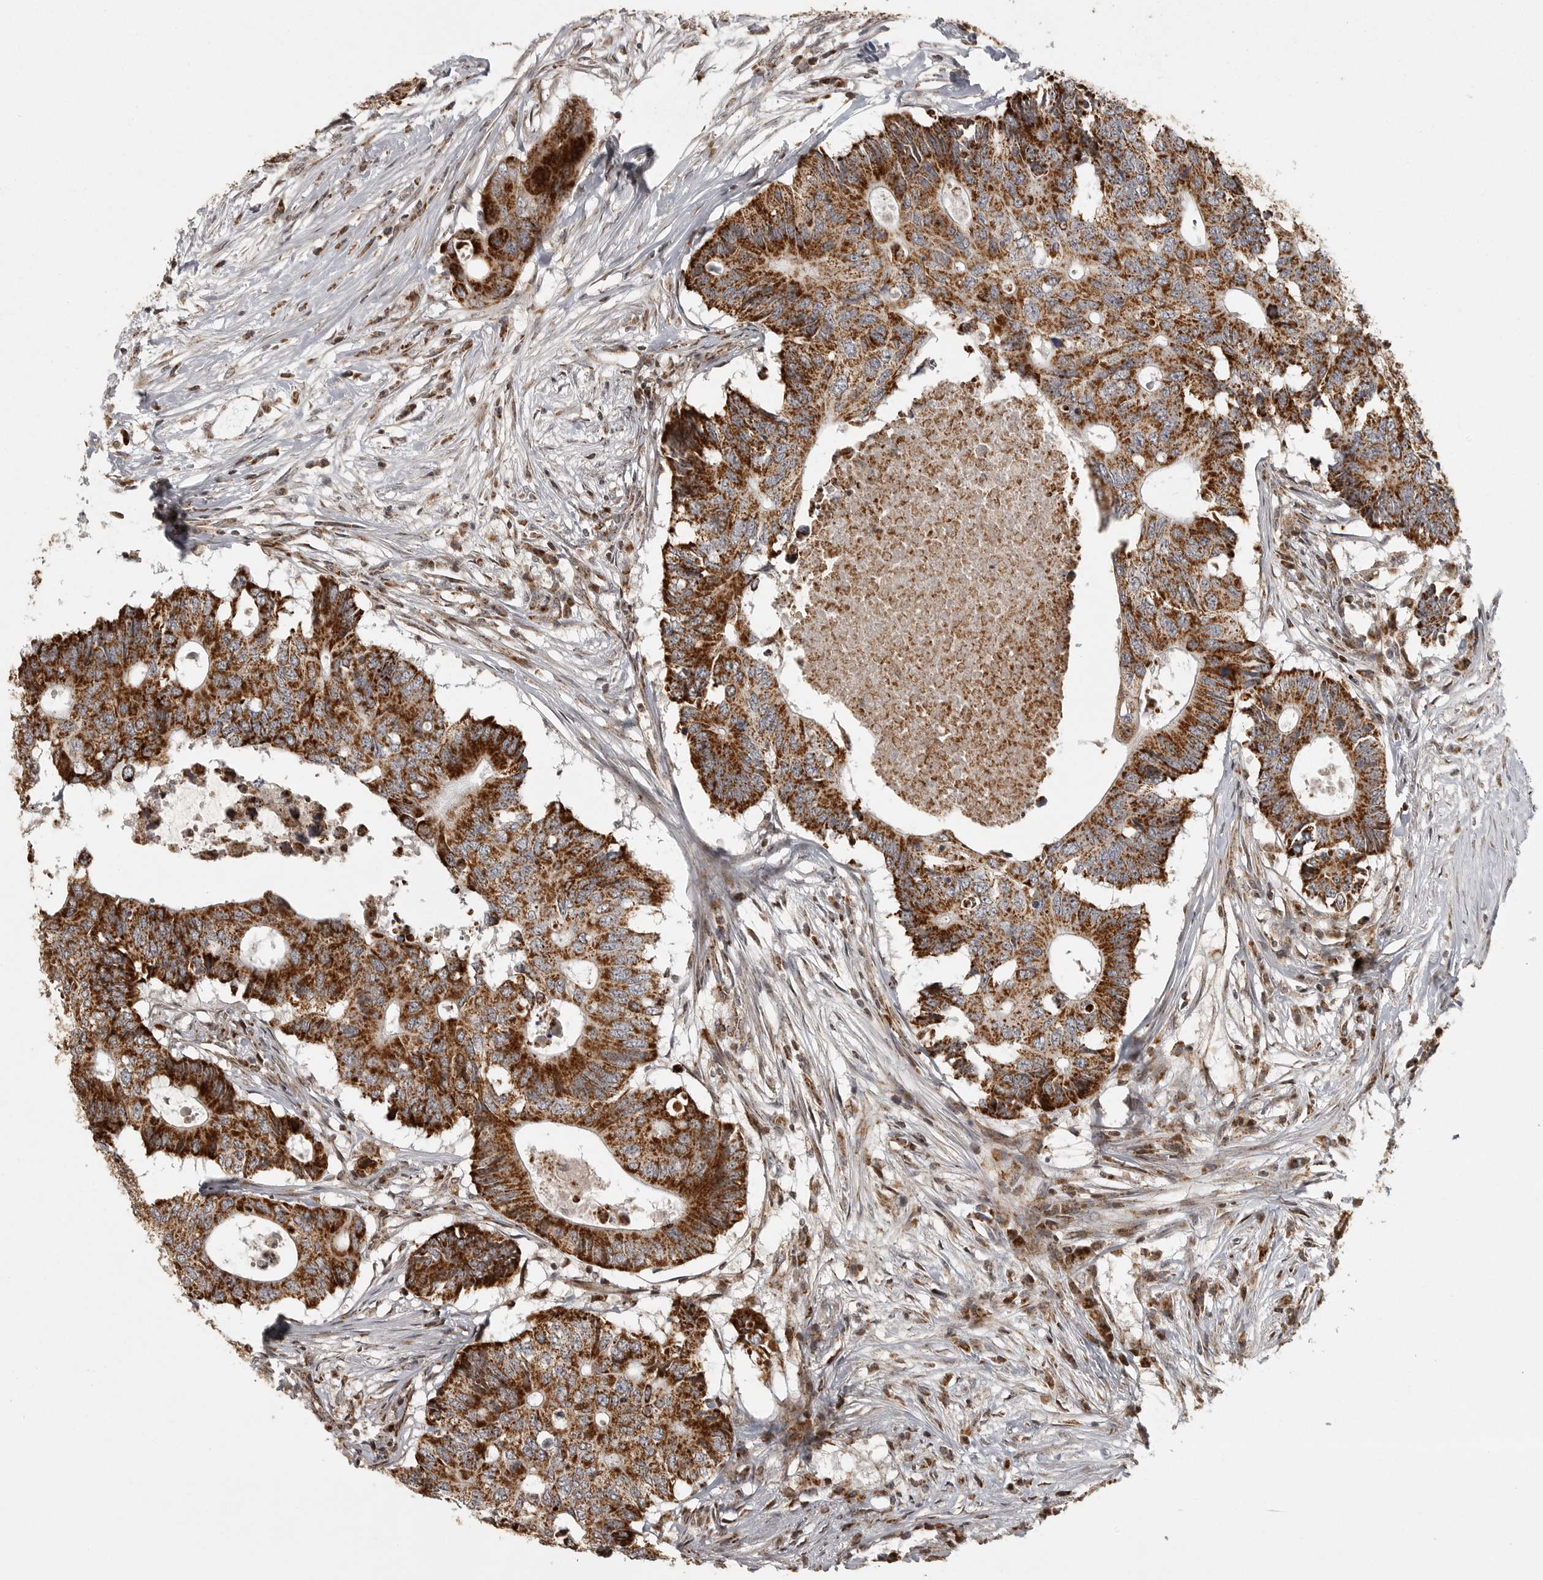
{"staining": {"intensity": "strong", "quantity": ">75%", "location": "cytoplasmic/membranous"}, "tissue": "colorectal cancer", "cell_type": "Tumor cells", "image_type": "cancer", "snomed": [{"axis": "morphology", "description": "Adenocarcinoma, NOS"}, {"axis": "topography", "description": "Colon"}], "caption": "Immunohistochemical staining of human colorectal cancer (adenocarcinoma) shows high levels of strong cytoplasmic/membranous protein expression in approximately >75% of tumor cells.", "gene": "NARS2", "patient": {"sex": "male", "age": 71}}